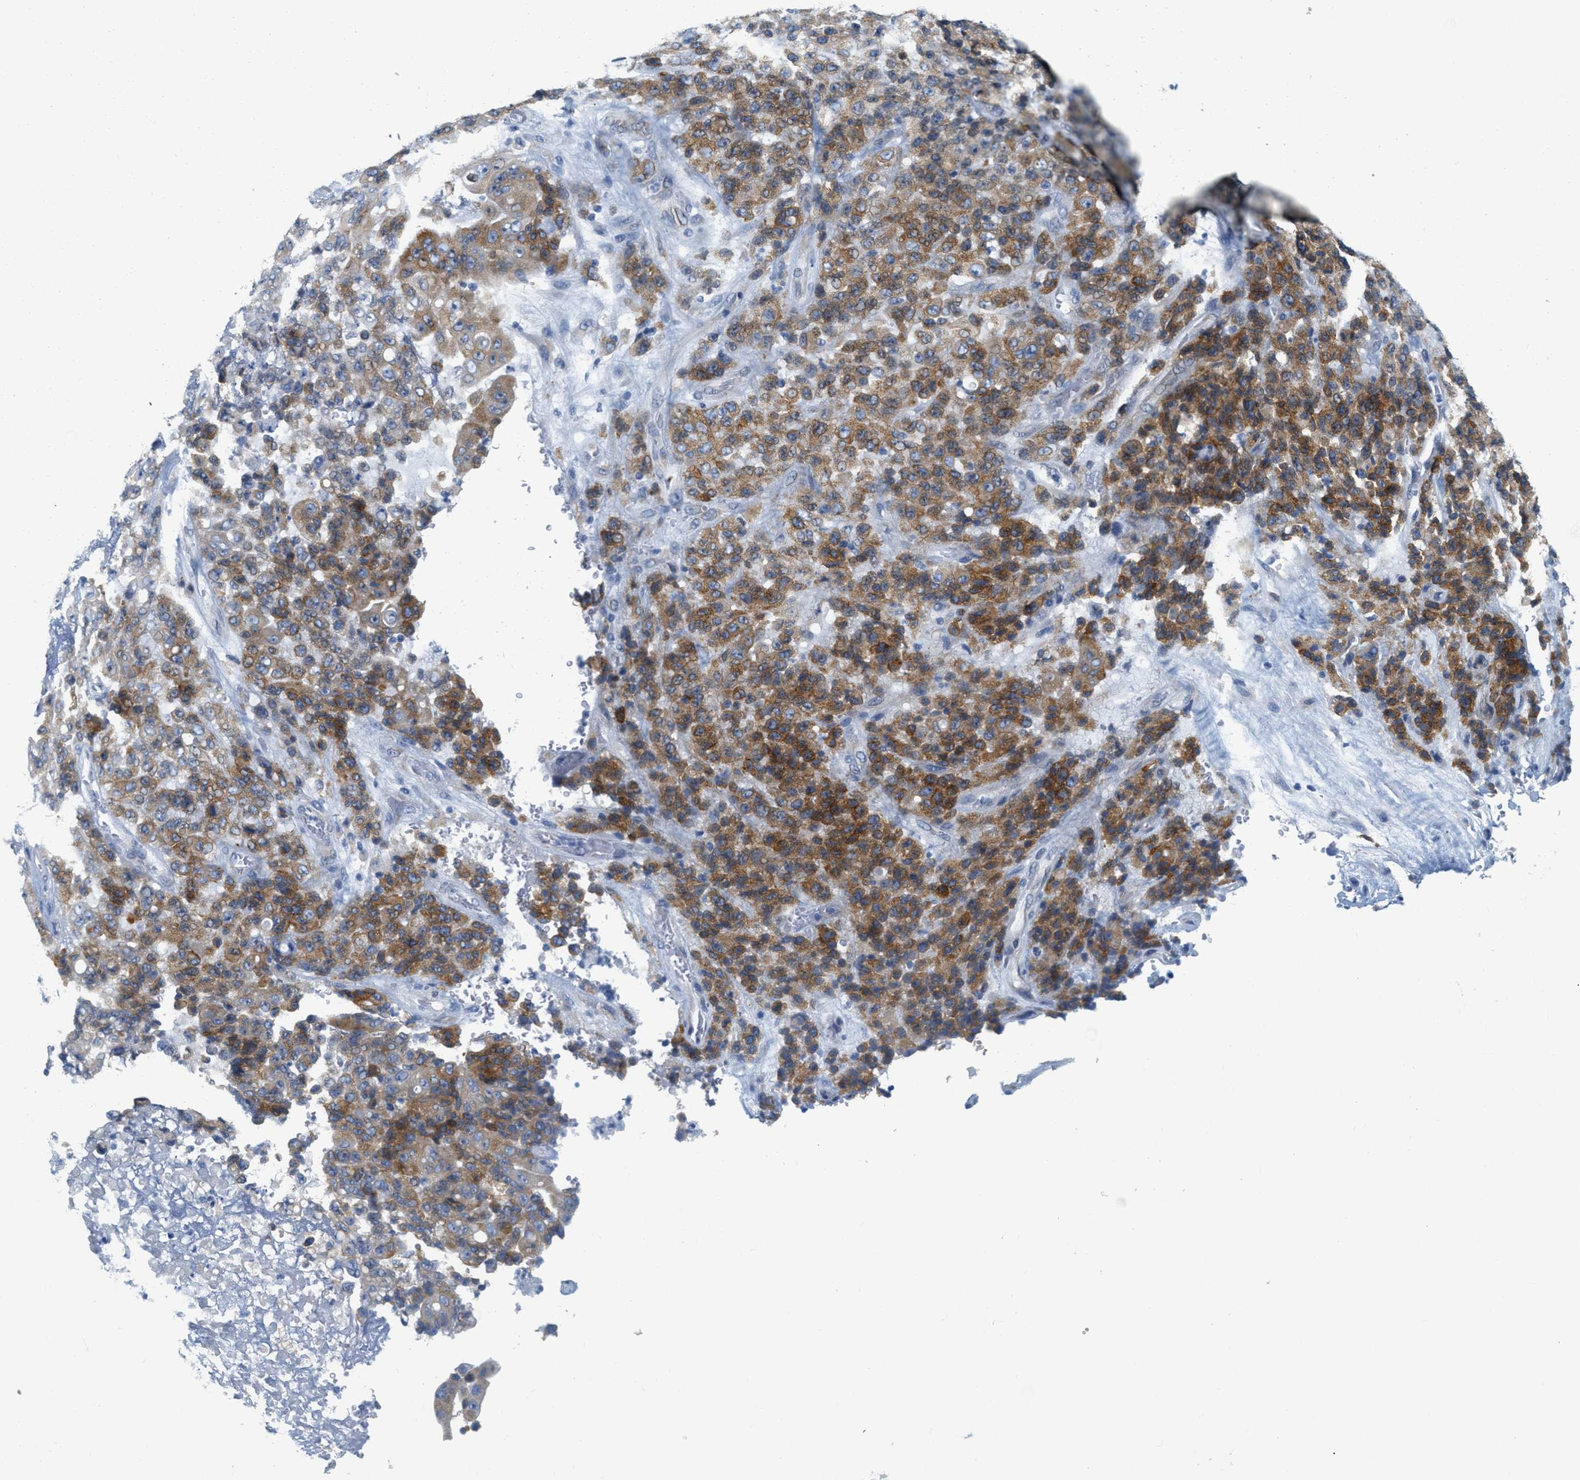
{"staining": {"intensity": "strong", "quantity": ">75%", "location": "cytoplasmic/membranous"}, "tissue": "stomach cancer", "cell_type": "Tumor cells", "image_type": "cancer", "snomed": [{"axis": "morphology", "description": "Adenocarcinoma, NOS"}, {"axis": "topography", "description": "Stomach"}], "caption": "The immunohistochemical stain shows strong cytoplasmic/membranous staining in tumor cells of stomach cancer tissue.", "gene": "TEX264", "patient": {"sex": "female", "age": 73}}